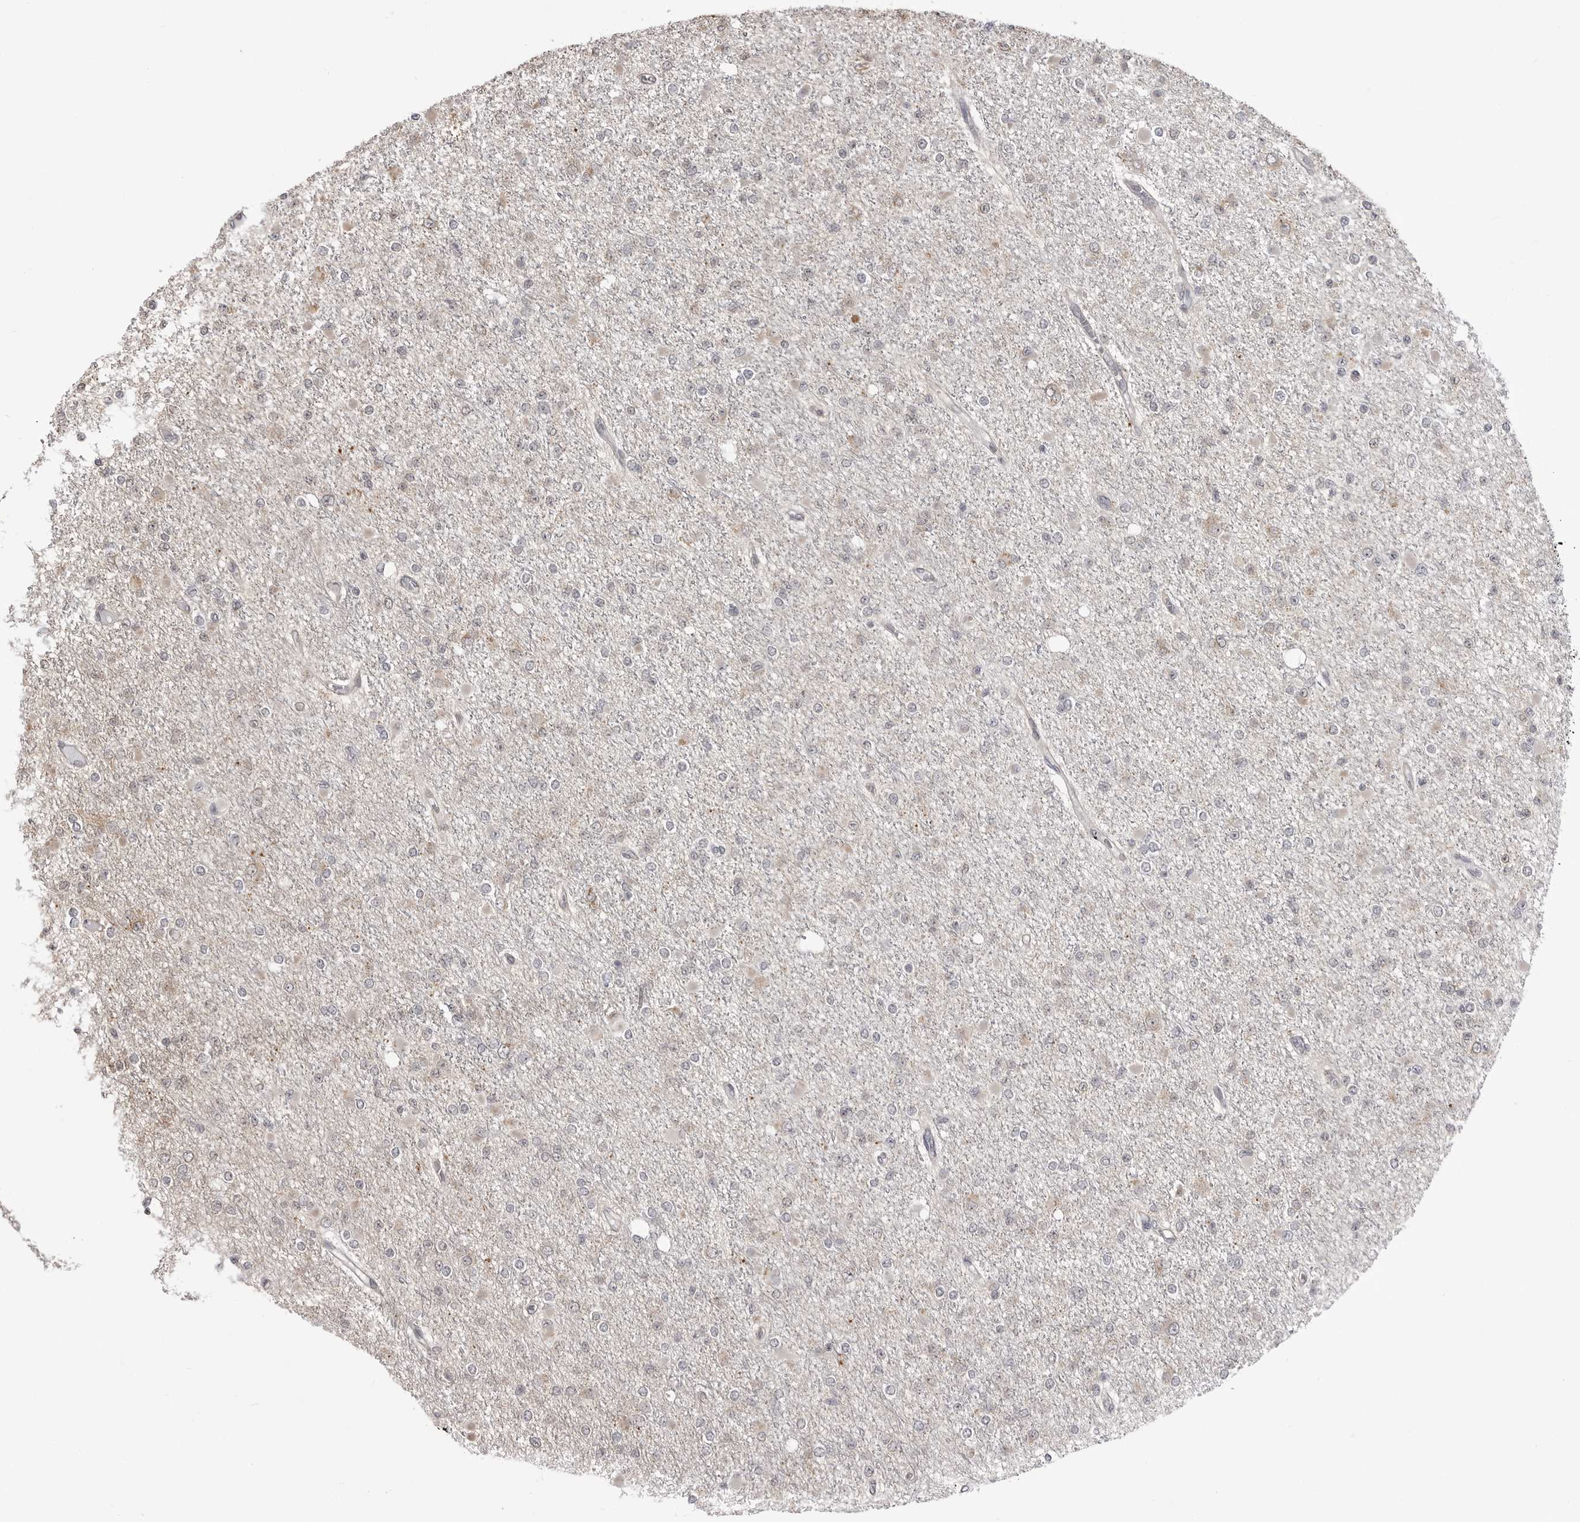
{"staining": {"intensity": "negative", "quantity": "none", "location": "none"}, "tissue": "glioma", "cell_type": "Tumor cells", "image_type": "cancer", "snomed": [{"axis": "morphology", "description": "Glioma, malignant, Low grade"}, {"axis": "topography", "description": "Brain"}], "caption": "DAB (3,3'-diaminobenzidine) immunohistochemical staining of human malignant glioma (low-grade) reveals no significant positivity in tumor cells.", "gene": "FH", "patient": {"sex": "female", "age": 22}}